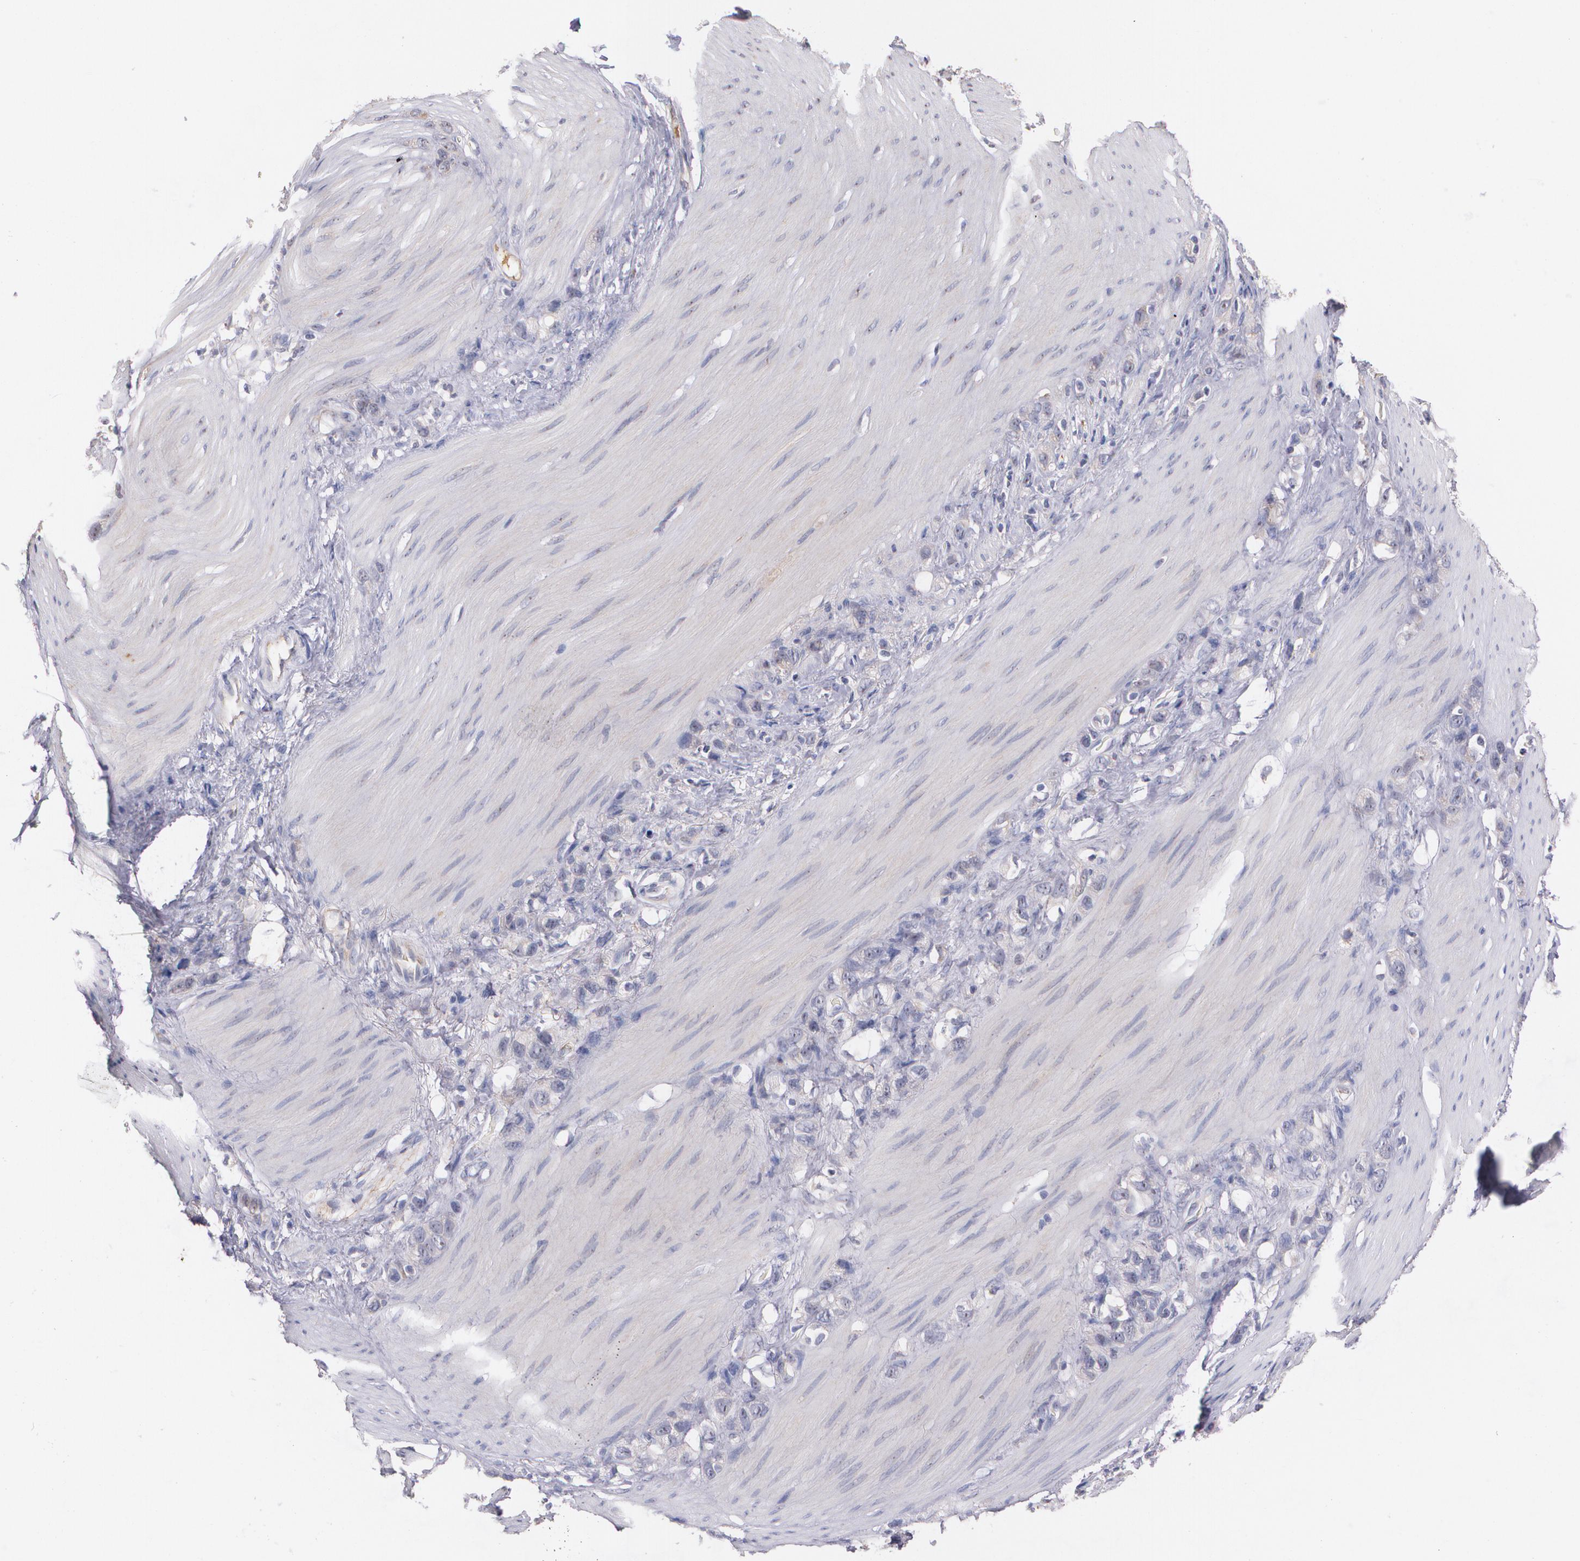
{"staining": {"intensity": "weak", "quantity": "<25%", "location": "cytoplasmic/membranous"}, "tissue": "stomach cancer", "cell_type": "Tumor cells", "image_type": "cancer", "snomed": [{"axis": "morphology", "description": "Normal tissue, NOS"}, {"axis": "morphology", "description": "Adenocarcinoma, NOS"}, {"axis": "morphology", "description": "Adenocarcinoma, High grade"}, {"axis": "topography", "description": "Stomach, upper"}, {"axis": "topography", "description": "Stomach"}], "caption": "An IHC photomicrograph of adenocarcinoma (stomach) is shown. There is no staining in tumor cells of adenocarcinoma (stomach).", "gene": "AMBP", "patient": {"sex": "female", "age": 65}}